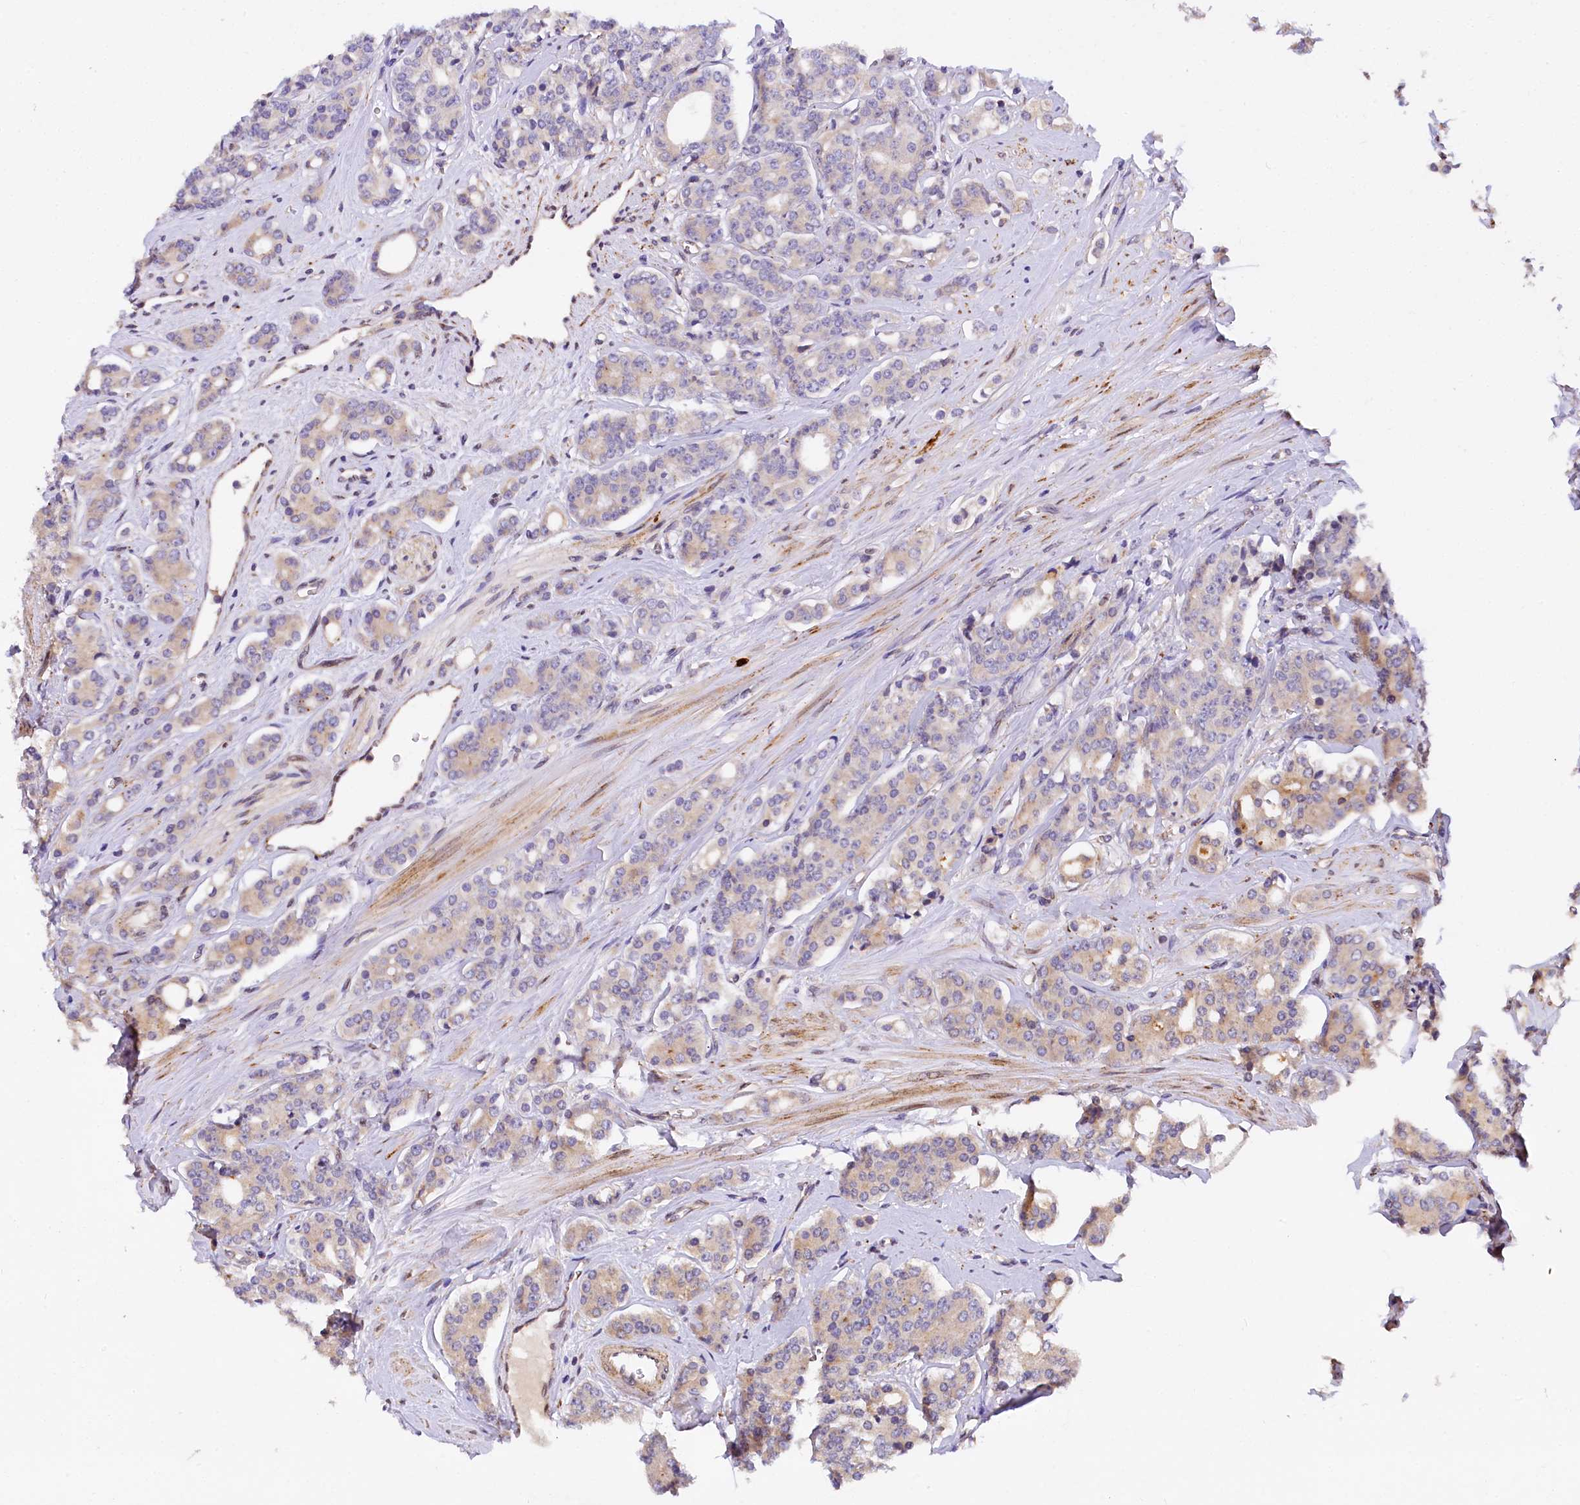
{"staining": {"intensity": "negative", "quantity": "none", "location": "none"}, "tissue": "prostate cancer", "cell_type": "Tumor cells", "image_type": "cancer", "snomed": [{"axis": "morphology", "description": "Adenocarcinoma, High grade"}, {"axis": "topography", "description": "Prostate"}], "caption": "IHC photomicrograph of neoplastic tissue: human prostate cancer (adenocarcinoma (high-grade)) stained with DAB reveals no significant protein expression in tumor cells. (DAB (3,3'-diaminobenzidine) immunohistochemistry visualized using brightfield microscopy, high magnification).", "gene": "SUPV3L1", "patient": {"sex": "male", "age": 62}}